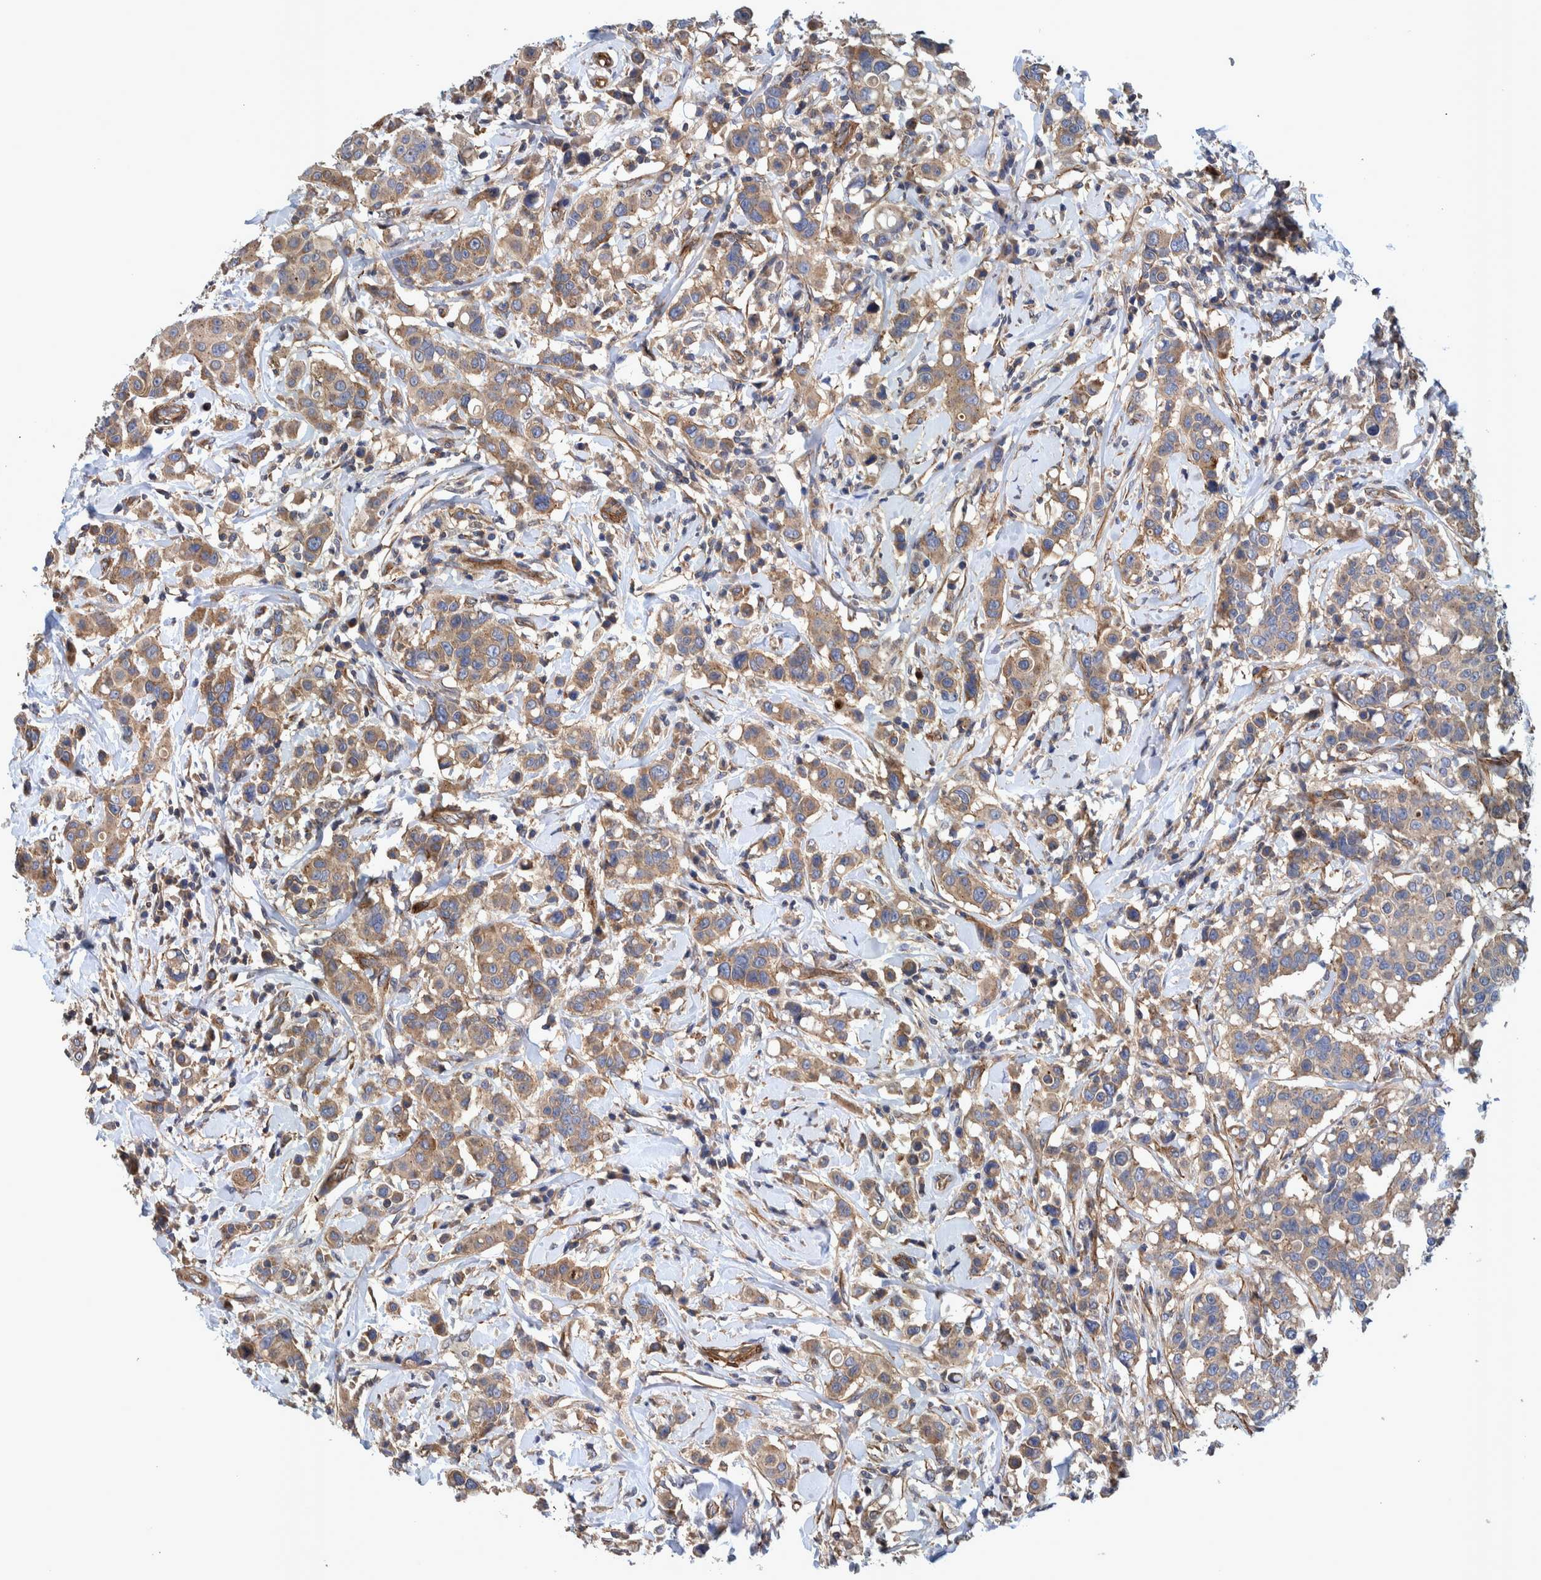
{"staining": {"intensity": "moderate", "quantity": ">75%", "location": "cytoplasmic/membranous"}, "tissue": "breast cancer", "cell_type": "Tumor cells", "image_type": "cancer", "snomed": [{"axis": "morphology", "description": "Duct carcinoma"}, {"axis": "topography", "description": "Breast"}], "caption": "The photomicrograph shows staining of breast cancer (intraductal carcinoma), revealing moderate cytoplasmic/membranous protein positivity (brown color) within tumor cells. The staining was performed using DAB to visualize the protein expression in brown, while the nuclei were stained in blue with hematoxylin (Magnification: 20x).", "gene": "GRPEL2", "patient": {"sex": "female", "age": 27}}